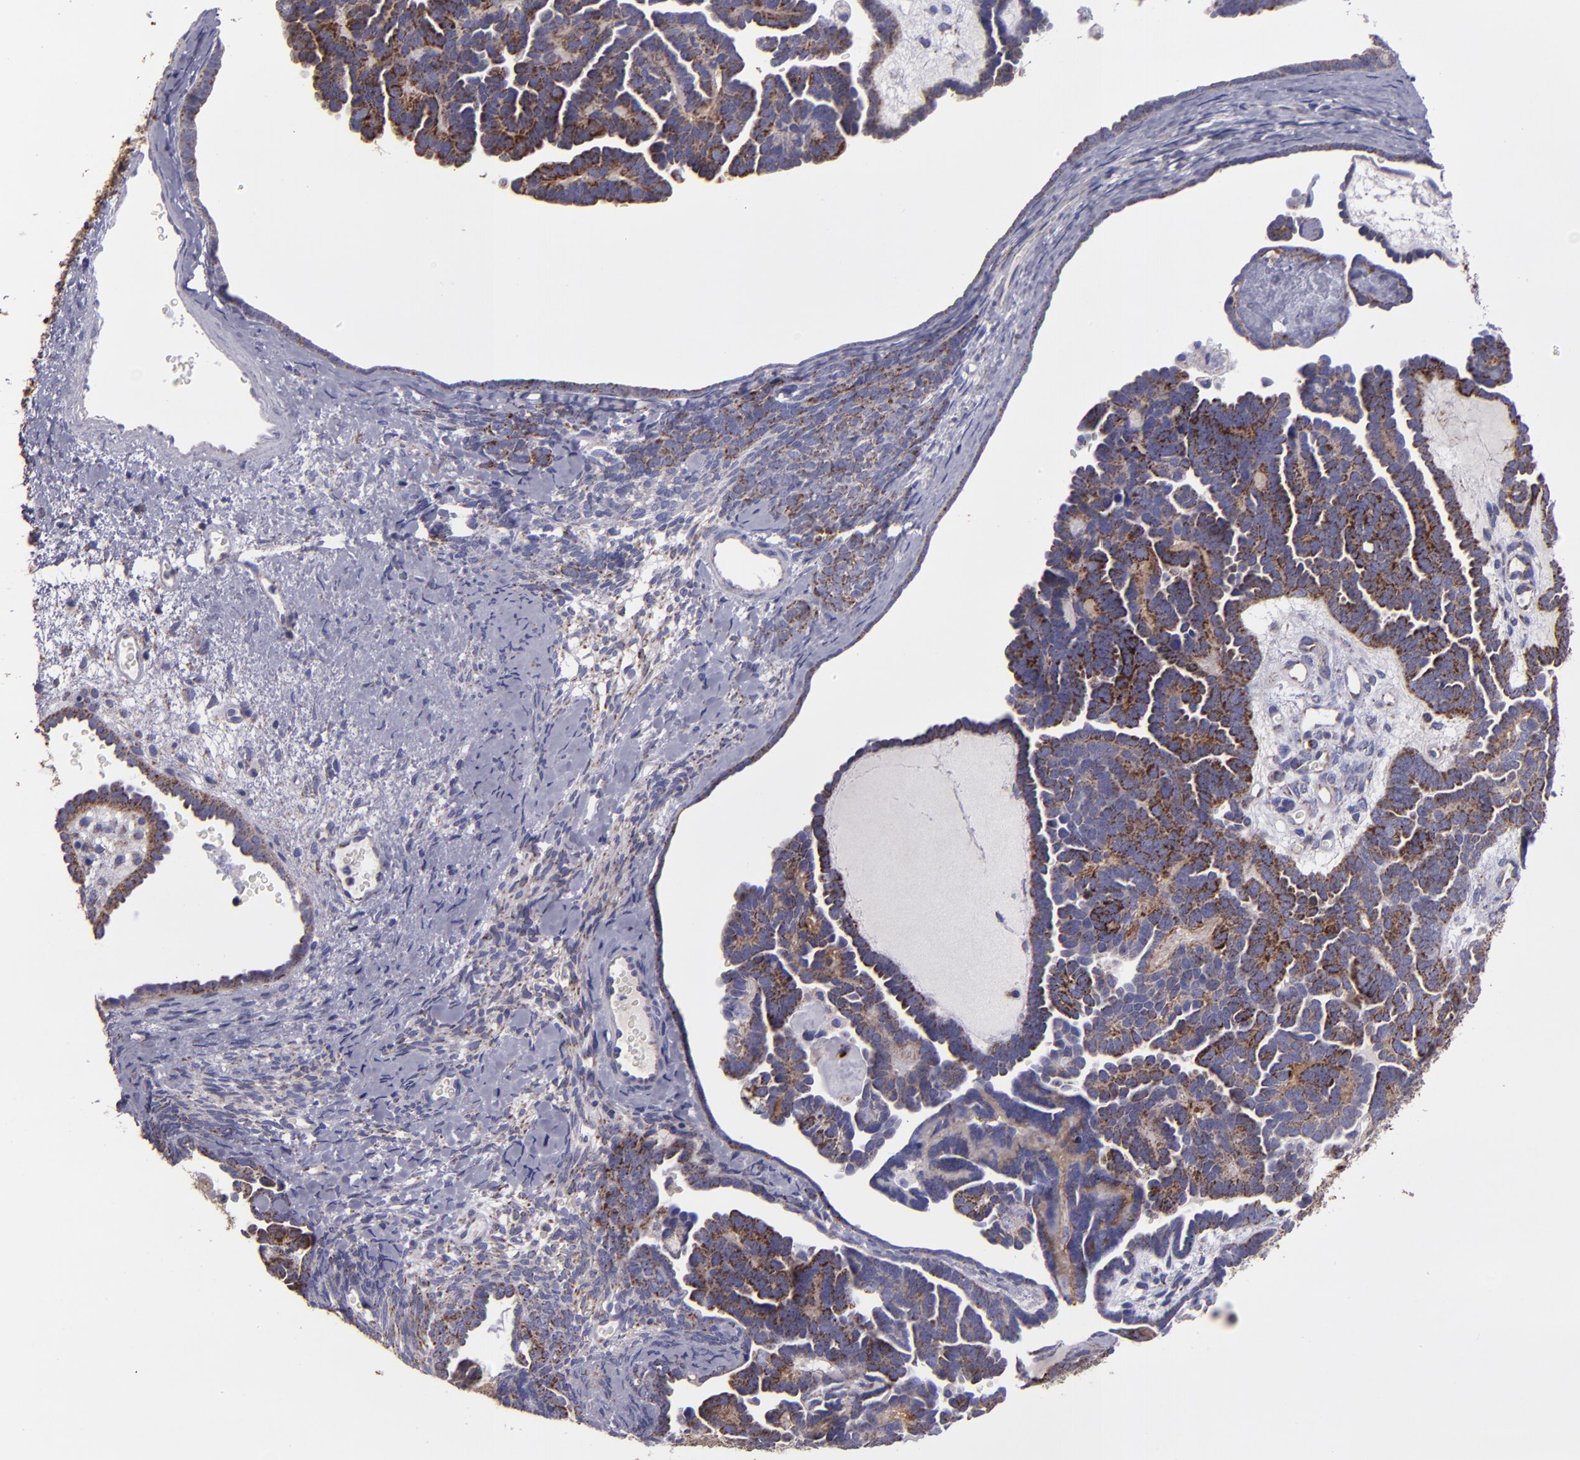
{"staining": {"intensity": "strong", "quantity": ">75%", "location": "cytoplasmic/membranous"}, "tissue": "endometrial cancer", "cell_type": "Tumor cells", "image_type": "cancer", "snomed": [{"axis": "morphology", "description": "Neoplasm, malignant, NOS"}, {"axis": "topography", "description": "Endometrium"}], "caption": "The histopathology image exhibits a brown stain indicating the presence of a protein in the cytoplasmic/membranous of tumor cells in endometrial neoplasm (malignant).", "gene": "HSPD1", "patient": {"sex": "female", "age": 74}}